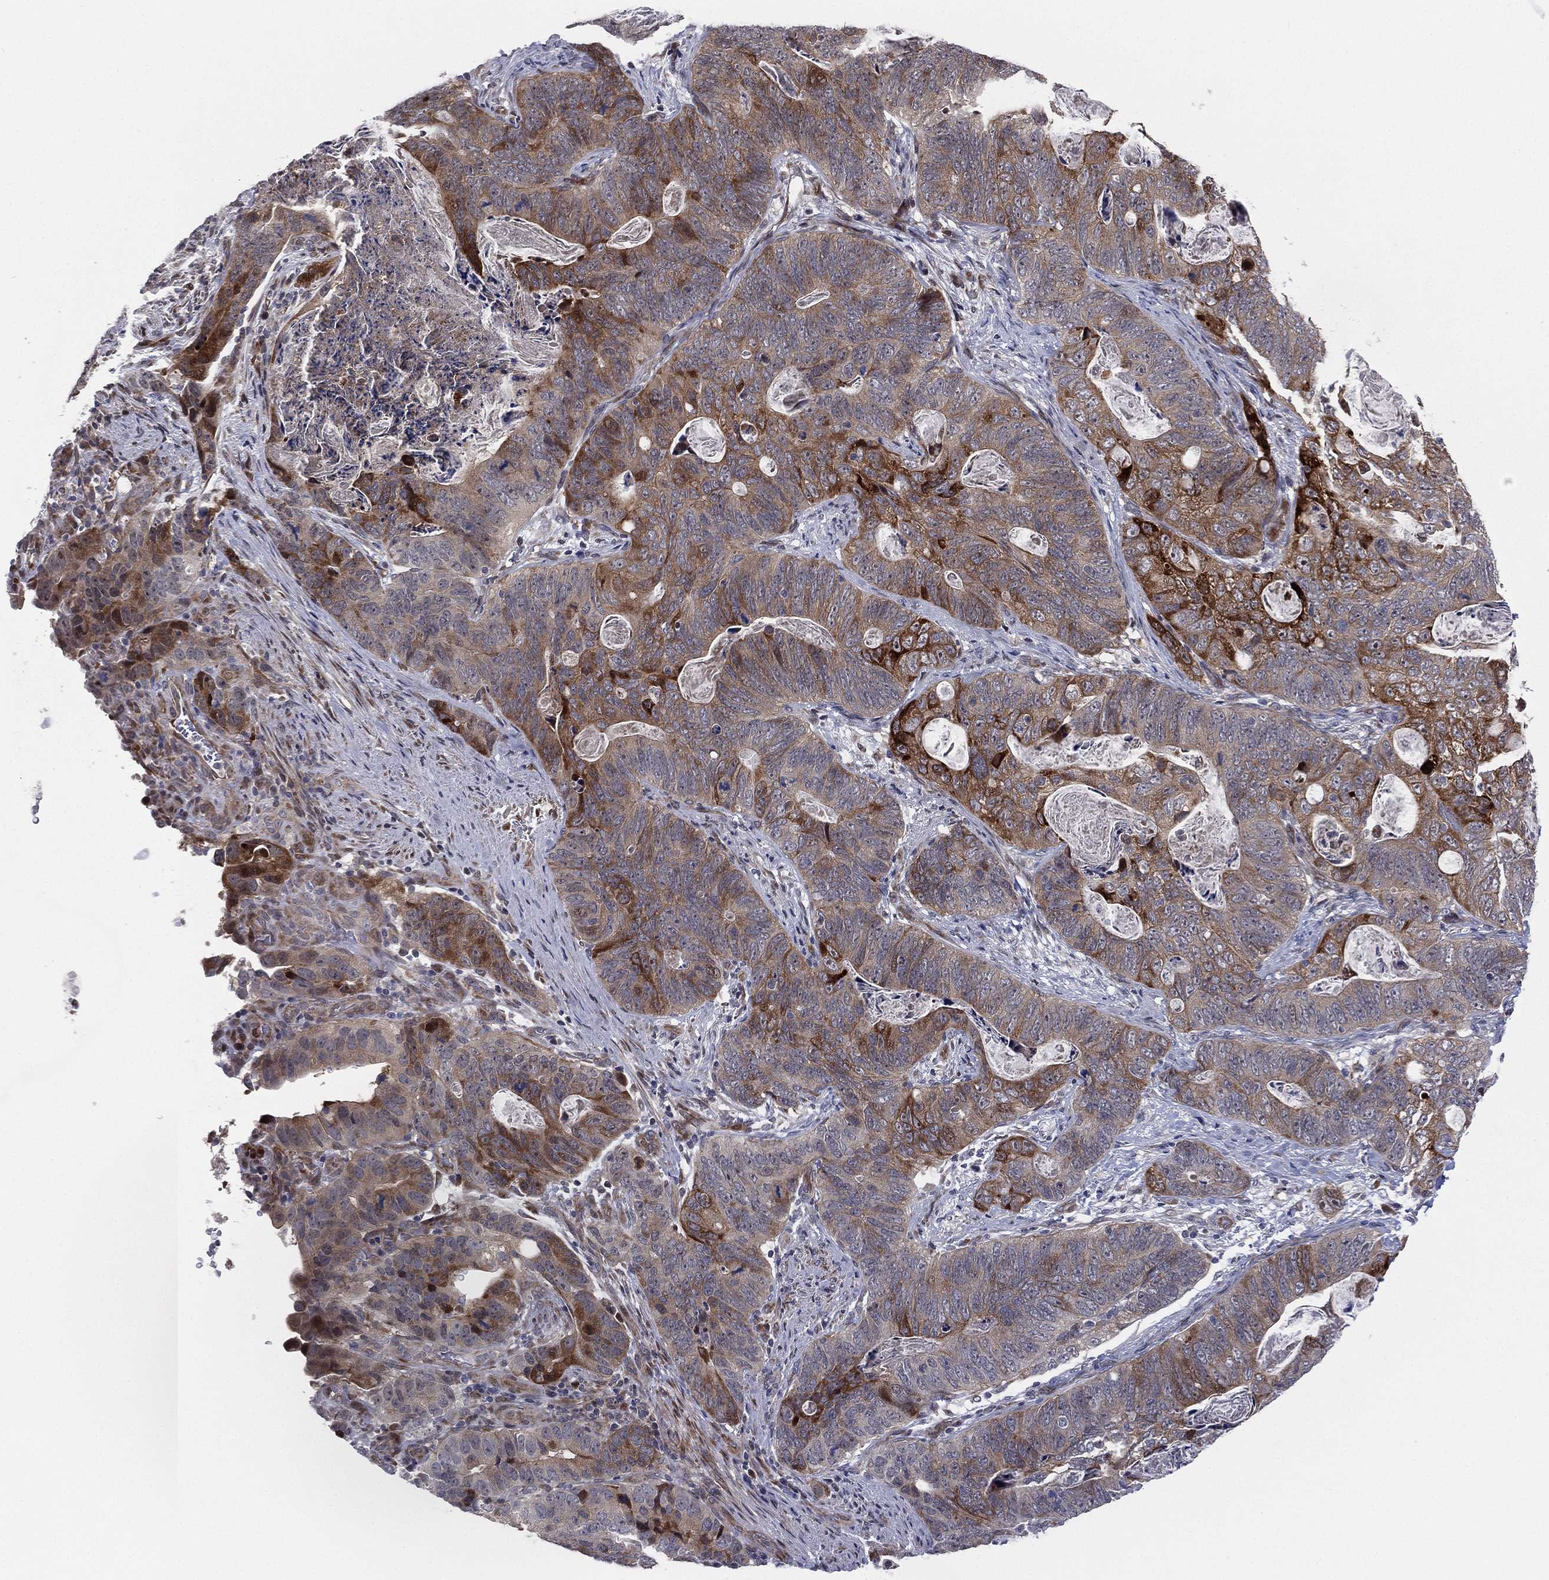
{"staining": {"intensity": "moderate", "quantity": "25%-75%", "location": "cytoplasmic/membranous"}, "tissue": "stomach cancer", "cell_type": "Tumor cells", "image_type": "cancer", "snomed": [{"axis": "morphology", "description": "Normal tissue, NOS"}, {"axis": "morphology", "description": "Adenocarcinoma, NOS"}, {"axis": "topography", "description": "Stomach"}], "caption": "Immunohistochemistry (IHC) staining of stomach cancer, which demonstrates medium levels of moderate cytoplasmic/membranous staining in approximately 25%-75% of tumor cells indicating moderate cytoplasmic/membranous protein positivity. The staining was performed using DAB (brown) for protein detection and nuclei were counterstained in hematoxylin (blue).", "gene": "UTP14A", "patient": {"sex": "female", "age": 89}}